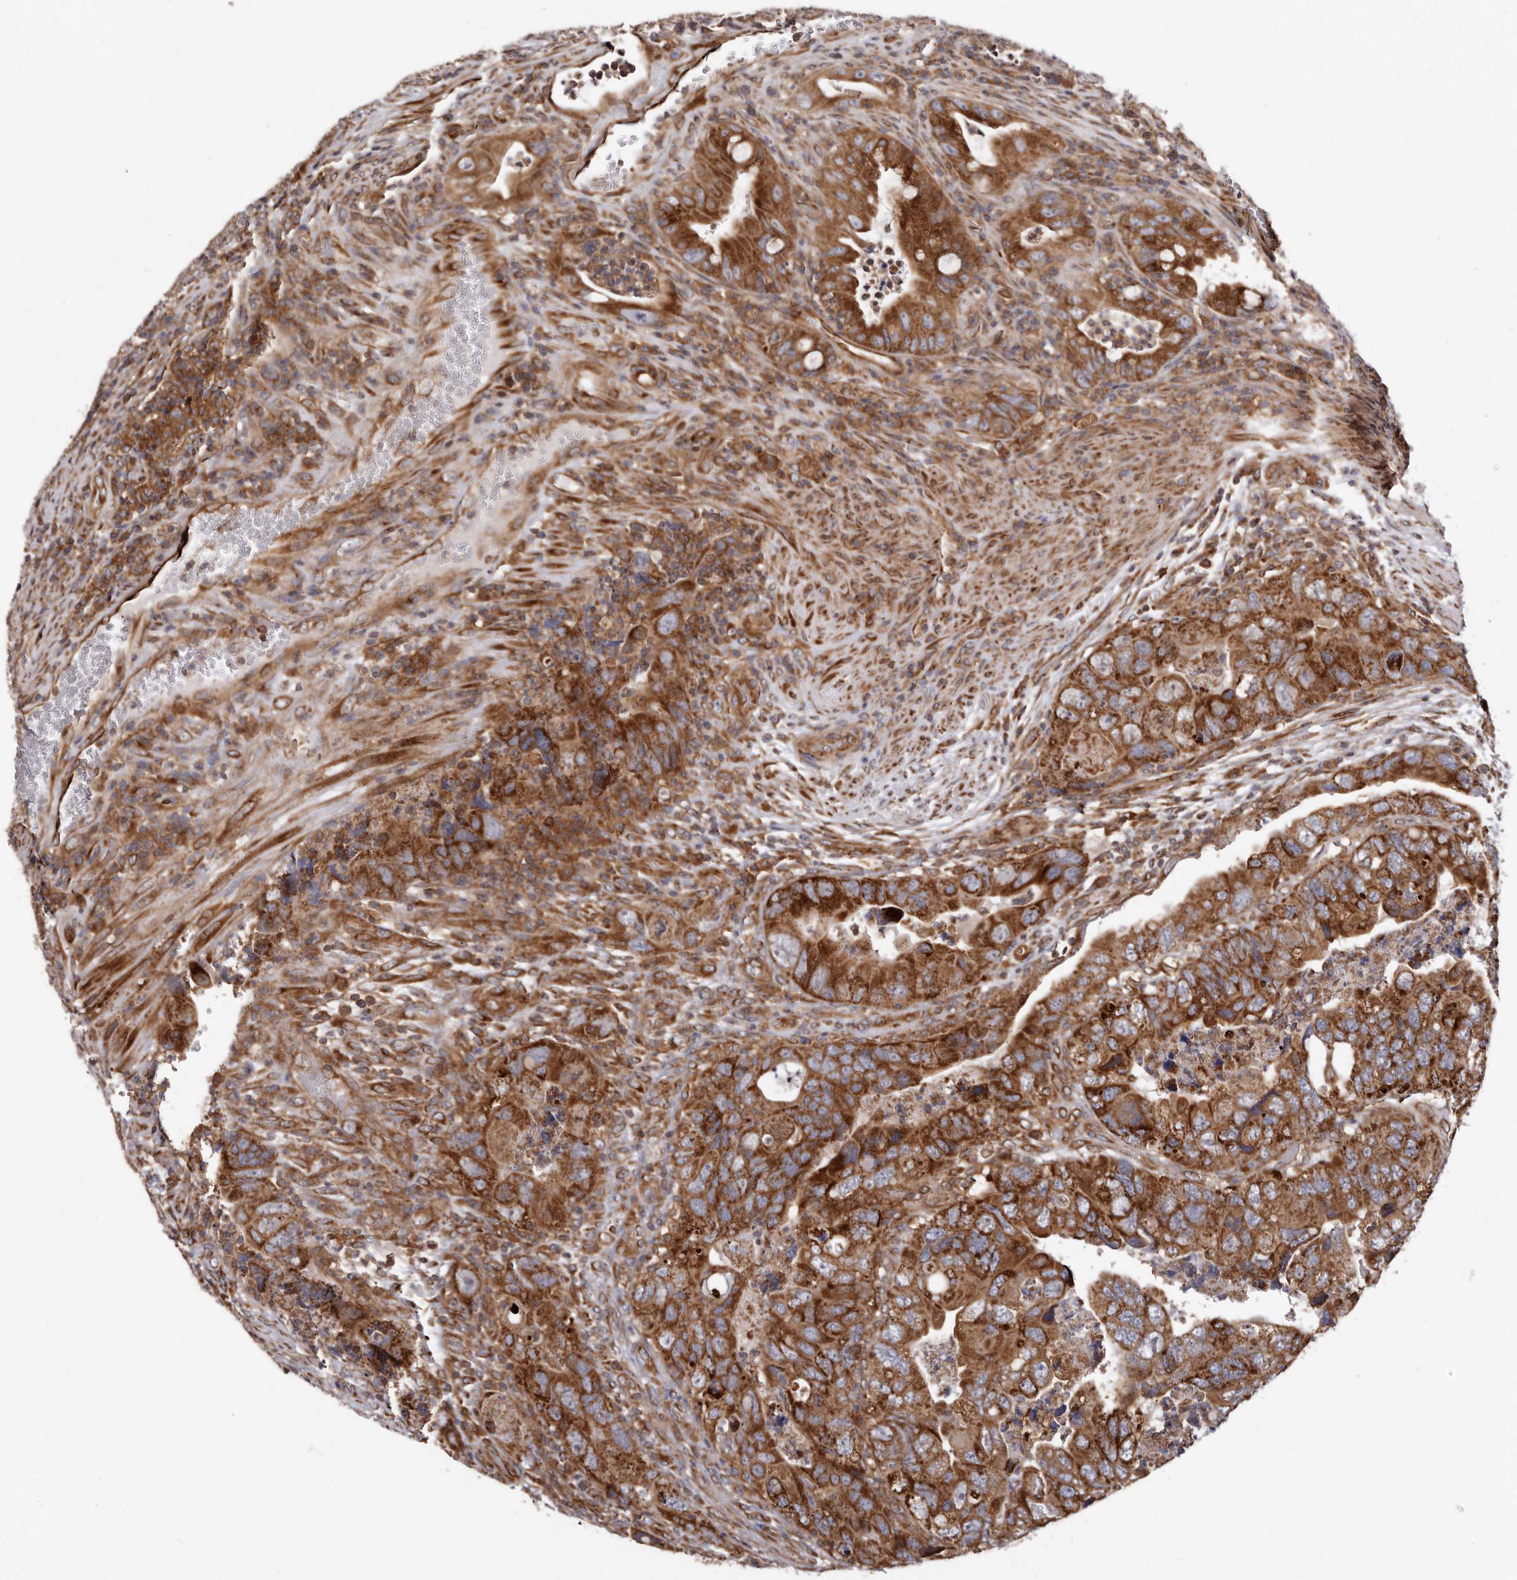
{"staining": {"intensity": "strong", "quantity": ">75%", "location": "cytoplasmic/membranous"}, "tissue": "colorectal cancer", "cell_type": "Tumor cells", "image_type": "cancer", "snomed": [{"axis": "morphology", "description": "Adenocarcinoma, NOS"}, {"axis": "topography", "description": "Rectum"}], "caption": "A high amount of strong cytoplasmic/membranous staining is appreciated in about >75% of tumor cells in colorectal cancer tissue.", "gene": "COQ8B", "patient": {"sex": "male", "age": 63}}